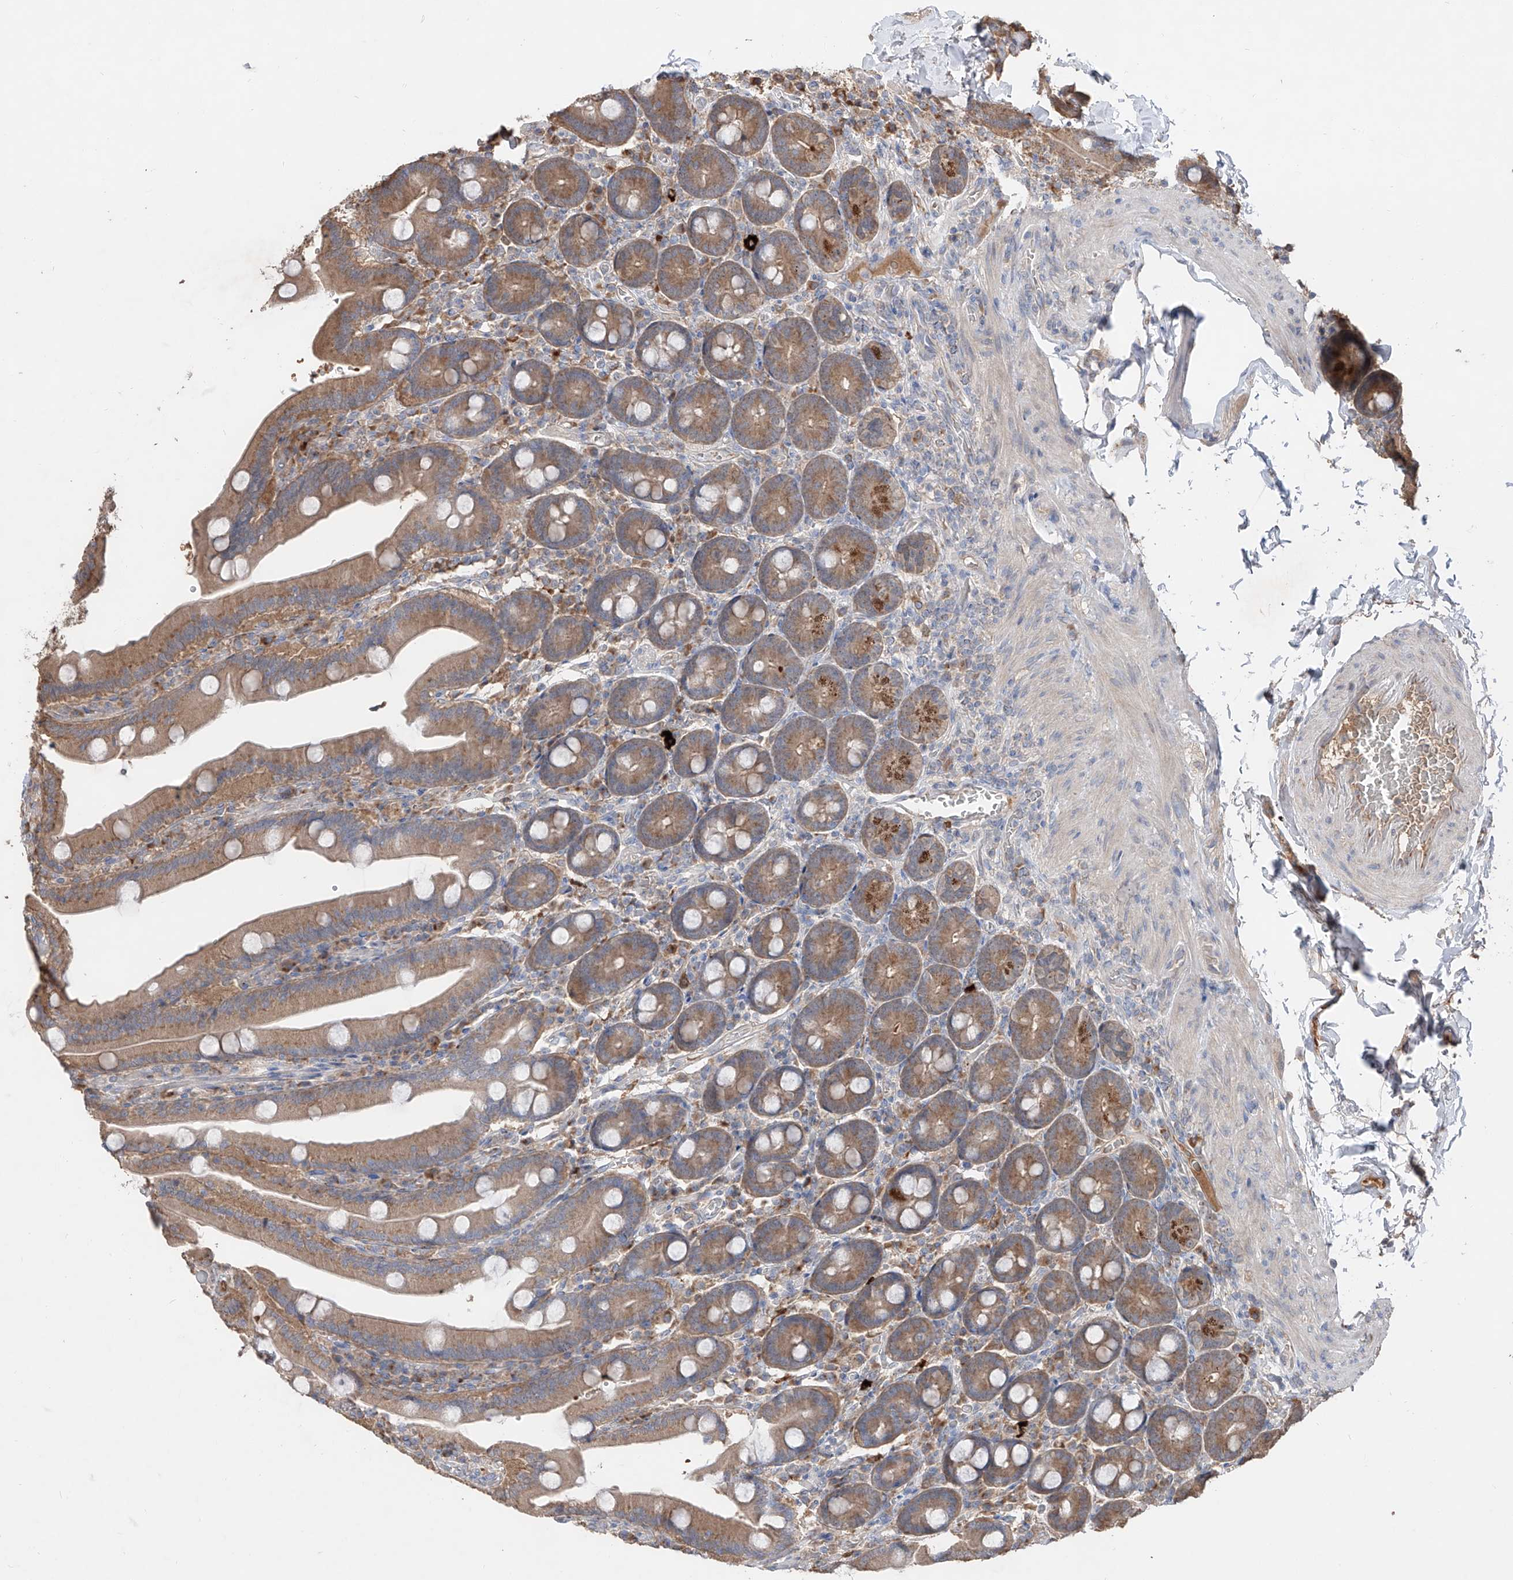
{"staining": {"intensity": "moderate", "quantity": ">75%", "location": "cytoplasmic/membranous"}, "tissue": "duodenum", "cell_type": "Glandular cells", "image_type": "normal", "snomed": [{"axis": "morphology", "description": "Normal tissue, NOS"}, {"axis": "topography", "description": "Duodenum"}], "caption": "Duodenum stained with immunohistochemistry shows moderate cytoplasmic/membranous positivity in about >75% of glandular cells. The protein is shown in brown color, while the nuclei are stained blue.", "gene": "EDN1", "patient": {"sex": "female", "age": 62}}